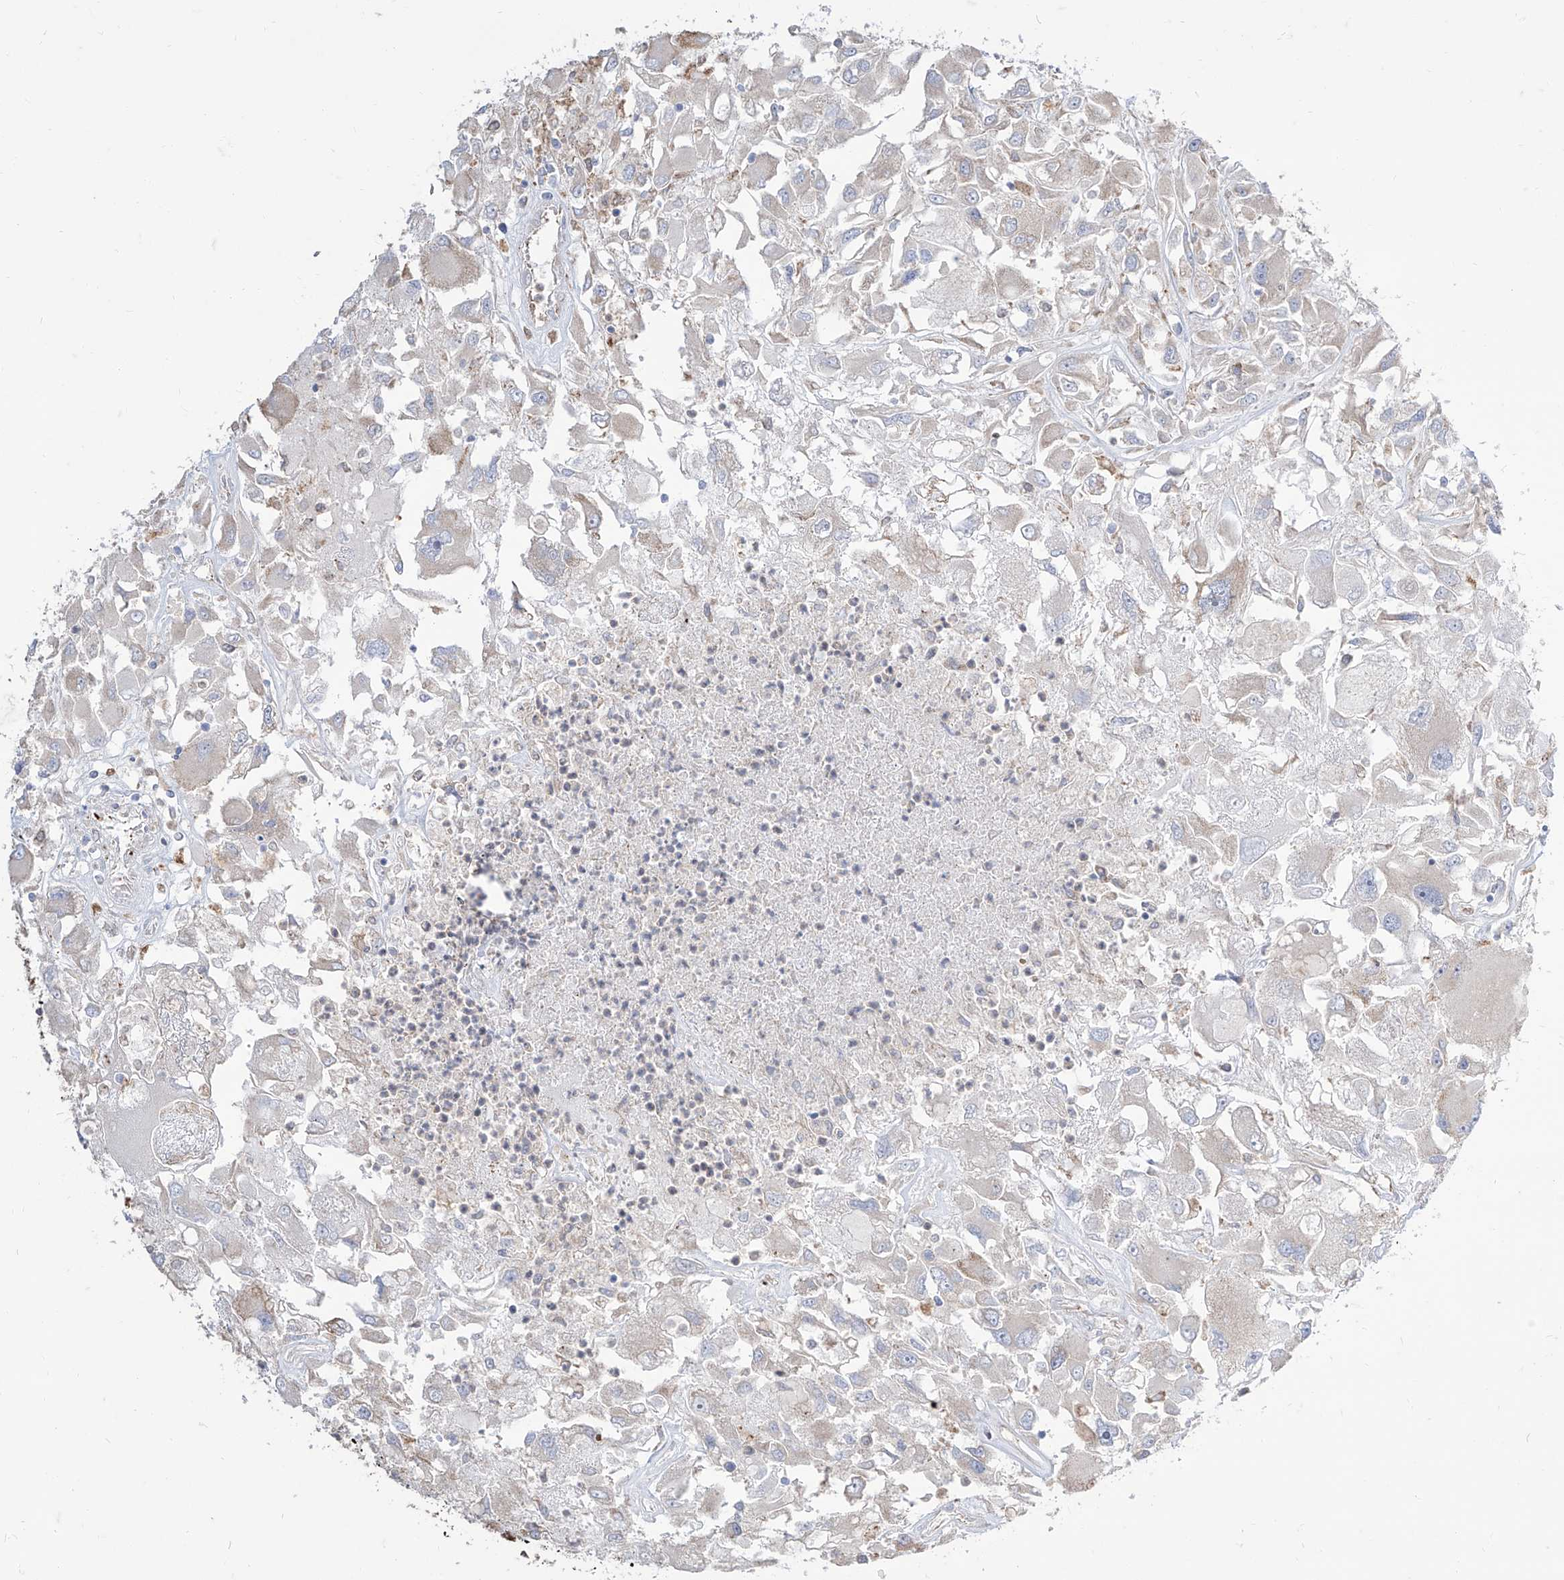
{"staining": {"intensity": "negative", "quantity": "none", "location": "none"}, "tissue": "renal cancer", "cell_type": "Tumor cells", "image_type": "cancer", "snomed": [{"axis": "morphology", "description": "Adenocarcinoma, NOS"}, {"axis": "topography", "description": "Kidney"}], "caption": "High magnification brightfield microscopy of renal cancer stained with DAB (brown) and counterstained with hematoxylin (blue): tumor cells show no significant positivity.", "gene": "BROX", "patient": {"sex": "female", "age": 52}}